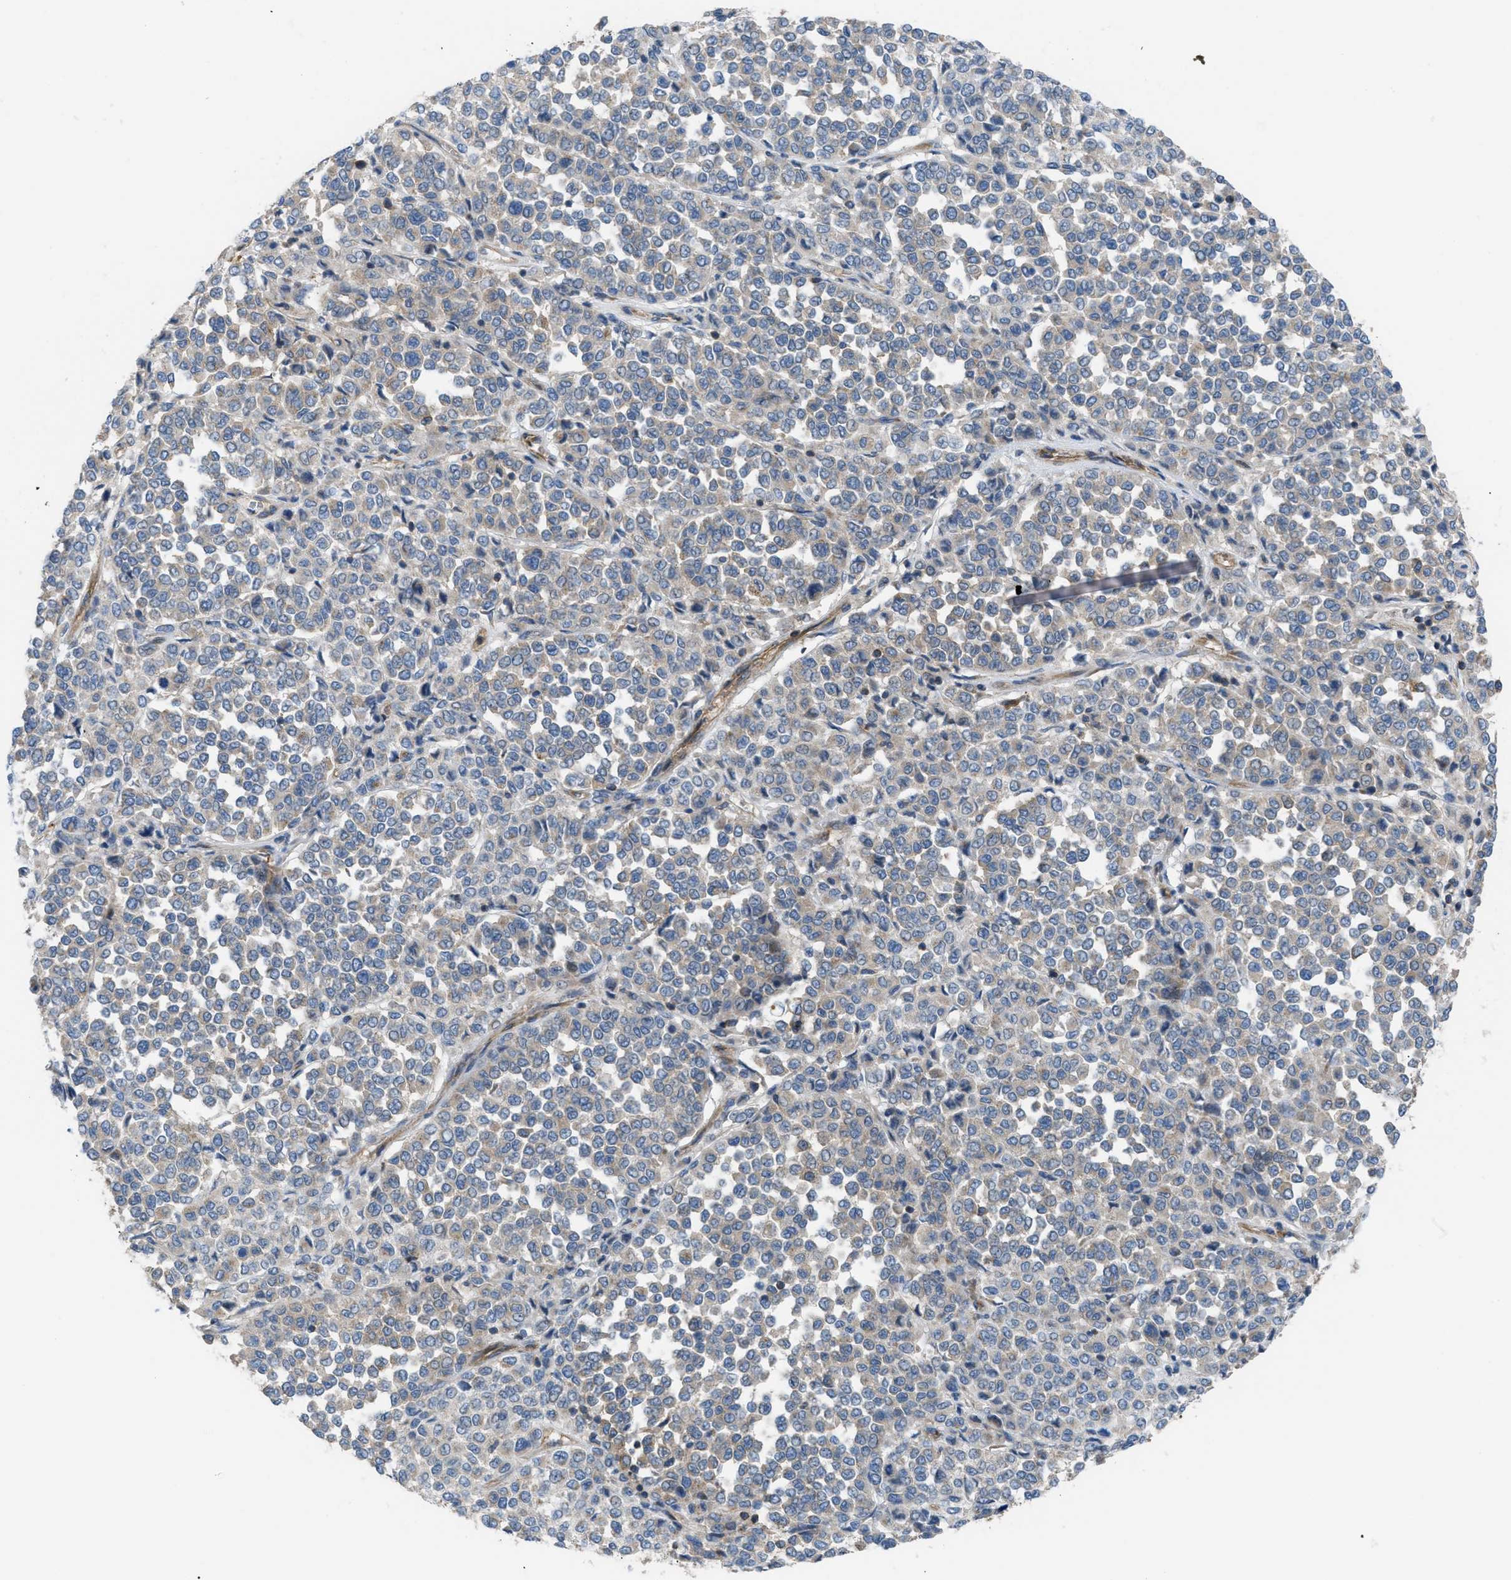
{"staining": {"intensity": "negative", "quantity": "none", "location": "none"}, "tissue": "melanoma", "cell_type": "Tumor cells", "image_type": "cancer", "snomed": [{"axis": "morphology", "description": "Malignant melanoma, Metastatic site"}, {"axis": "topography", "description": "Pancreas"}], "caption": "This is a image of immunohistochemistry staining of malignant melanoma (metastatic site), which shows no positivity in tumor cells.", "gene": "ATP2A3", "patient": {"sex": "female", "age": 30}}